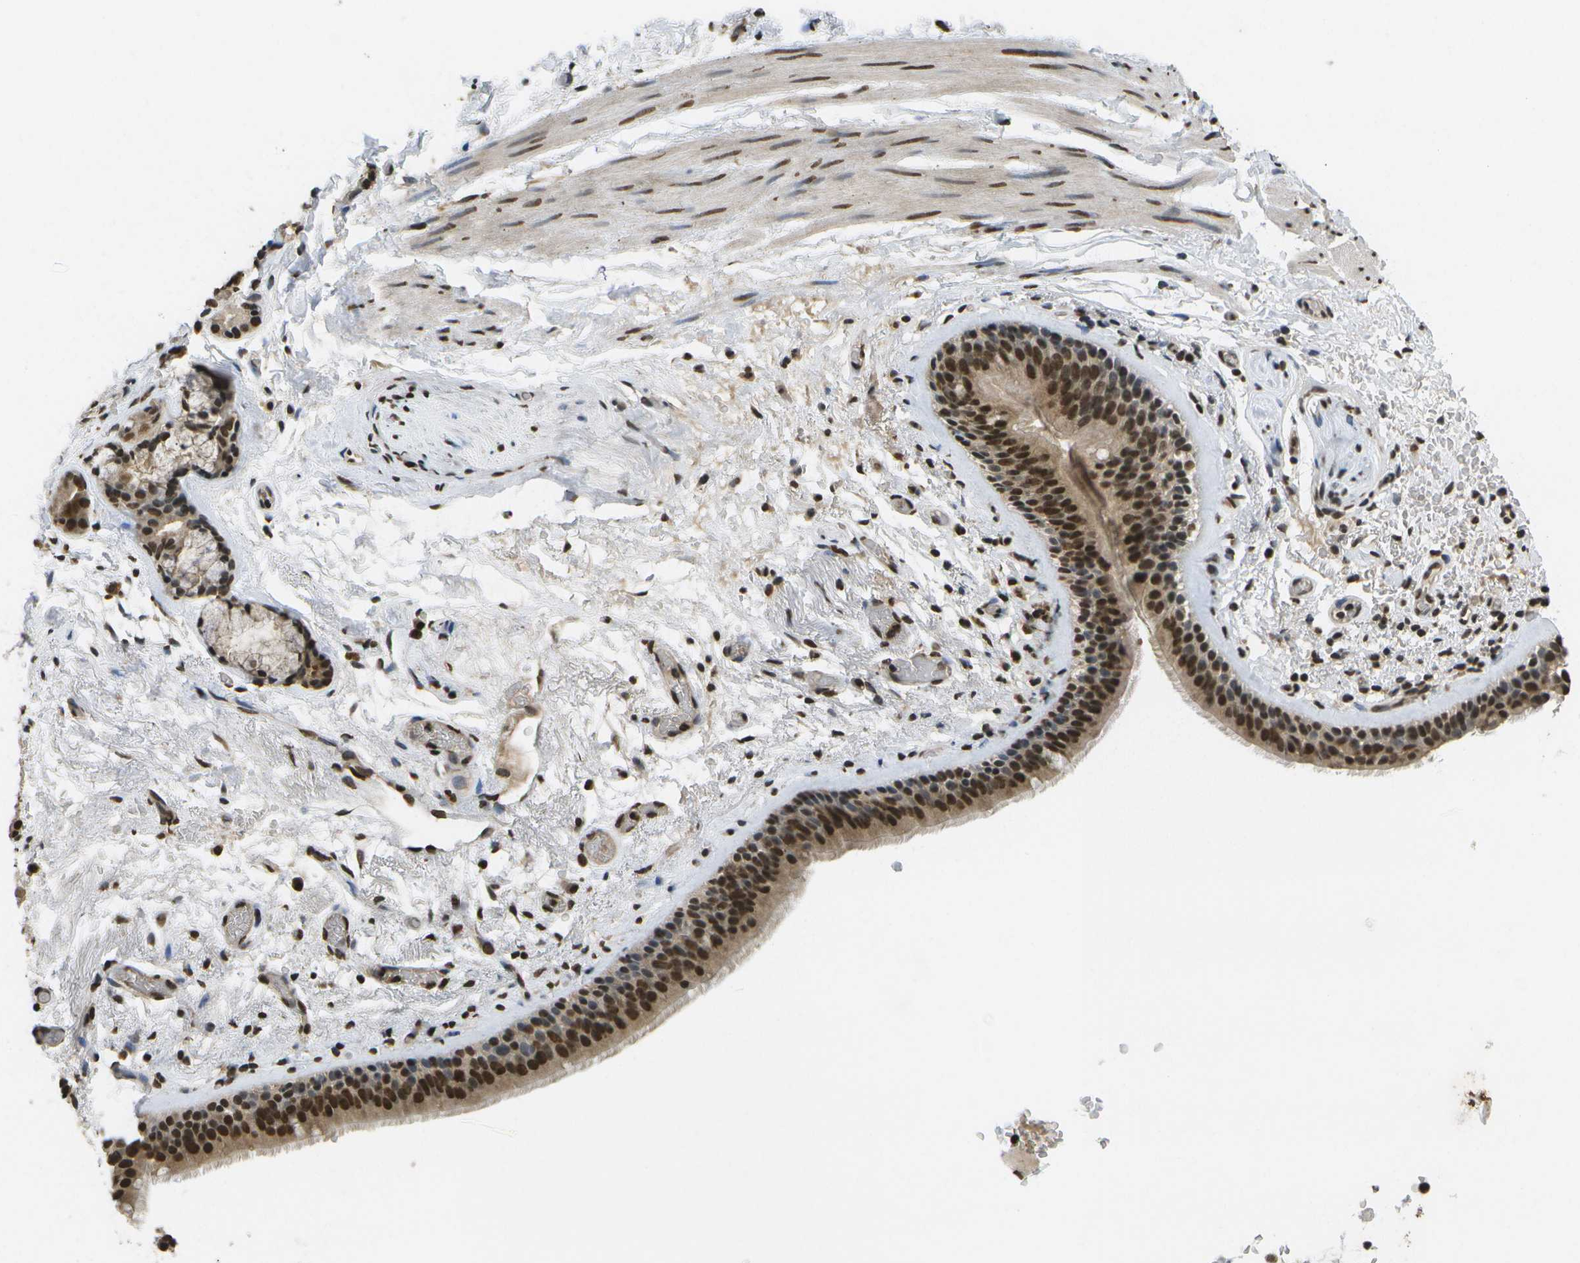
{"staining": {"intensity": "strong", "quantity": ">75%", "location": "cytoplasmic/membranous,nuclear"}, "tissue": "bronchus", "cell_type": "Respiratory epithelial cells", "image_type": "normal", "snomed": [{"axis": "morphology", "description": "Normal tissue, NOS"}, {"axis": "topography", "description": "Cartilage tissue"}], "caption": "IHC of normal human bronchus exhibits high levels of strong cytoplasmic/membranous,nuclear staining in approximately >75% of respiratory epithelial cells. (Stains: DAB in brown, nuclei in blue, Microscopy: brightfield microscopy at high magnification).", "gene": "SPEN", "patient": {"sex": "female", "age": 63}}